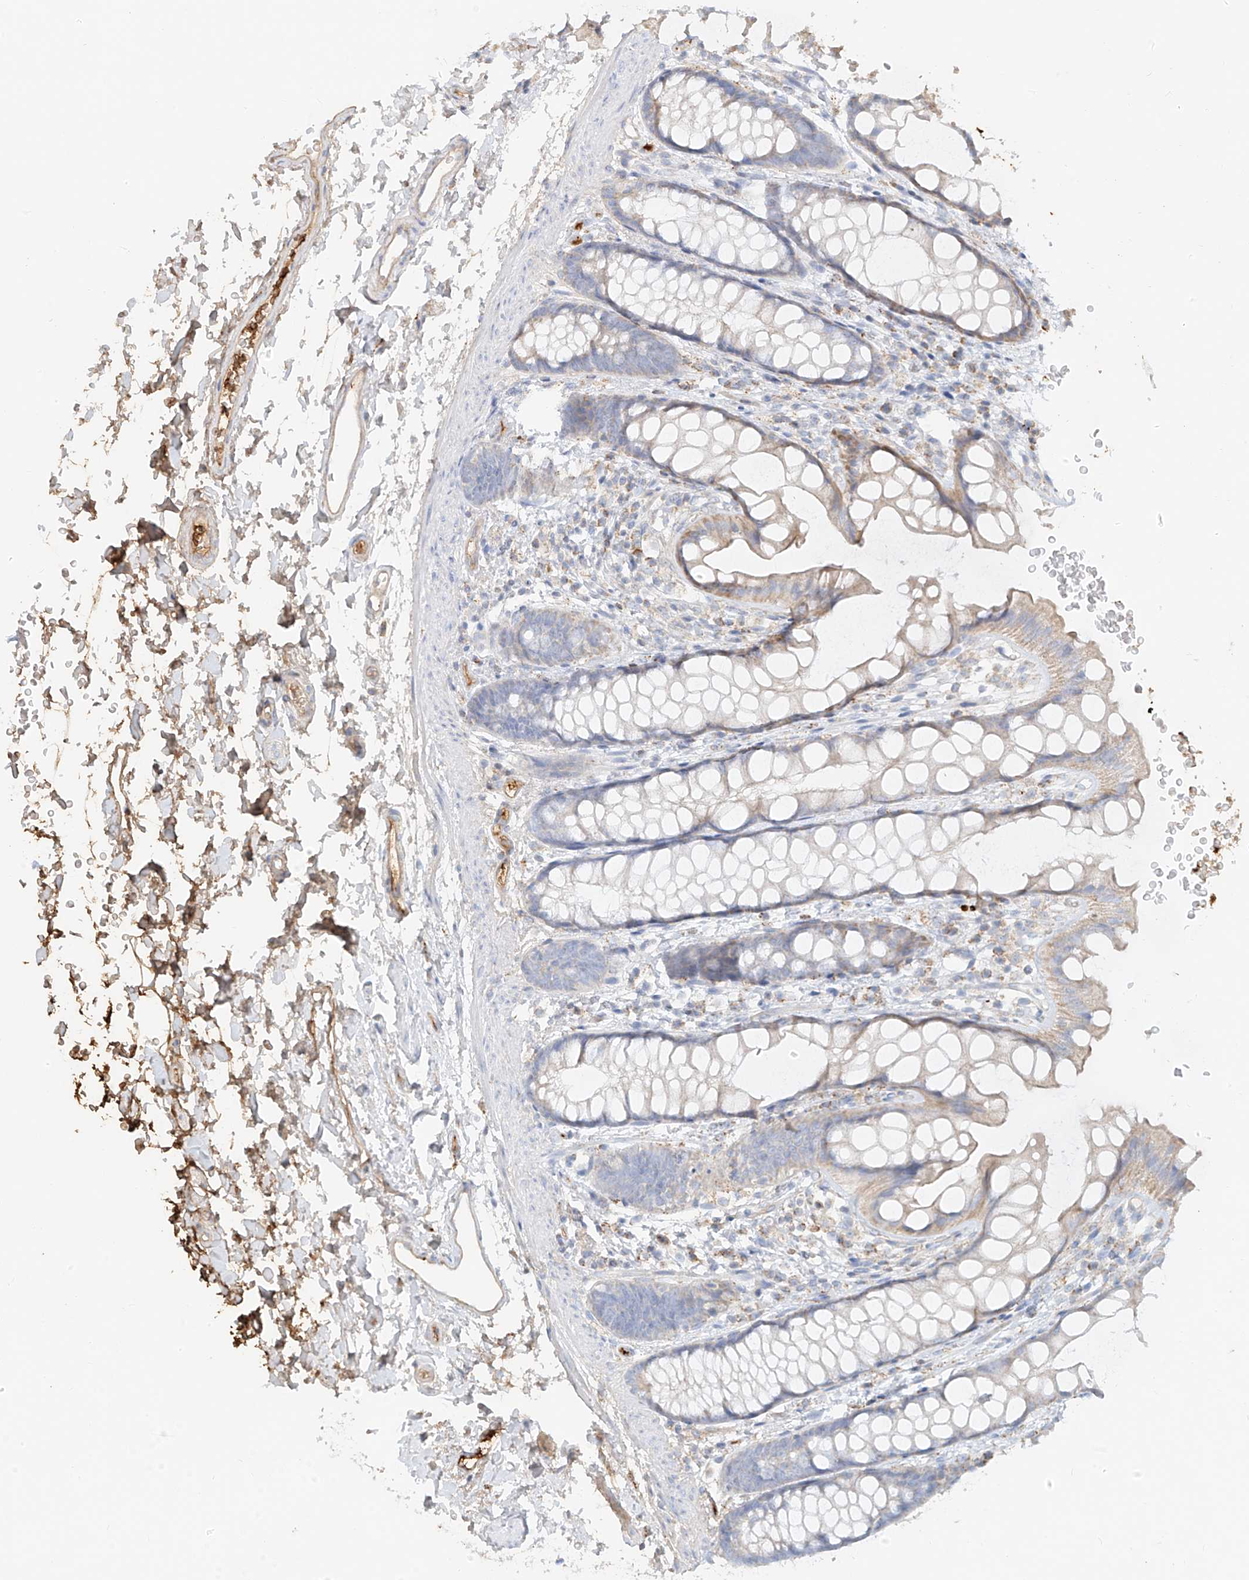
{"staining": {"intensity": "moderate", "quantity": "<25%", "location": "cytoplasmic/membranous"}, "tissue": "rectum", "cell_type": "Glandular cells", "image_type": "normal", "snomed": [{"axis": "morphology", "description": "Normal tissue, NOS"}, {"axis": "topography", "description": "Rectum"}], "caption": "Moderate cytoplasmic/membranous positivity for a protein is identified in about <25% of glandular cells of normal rectum using IHC.", "gene": "OCSTAMP", "patient": {"sex": "female", "age": 65}}